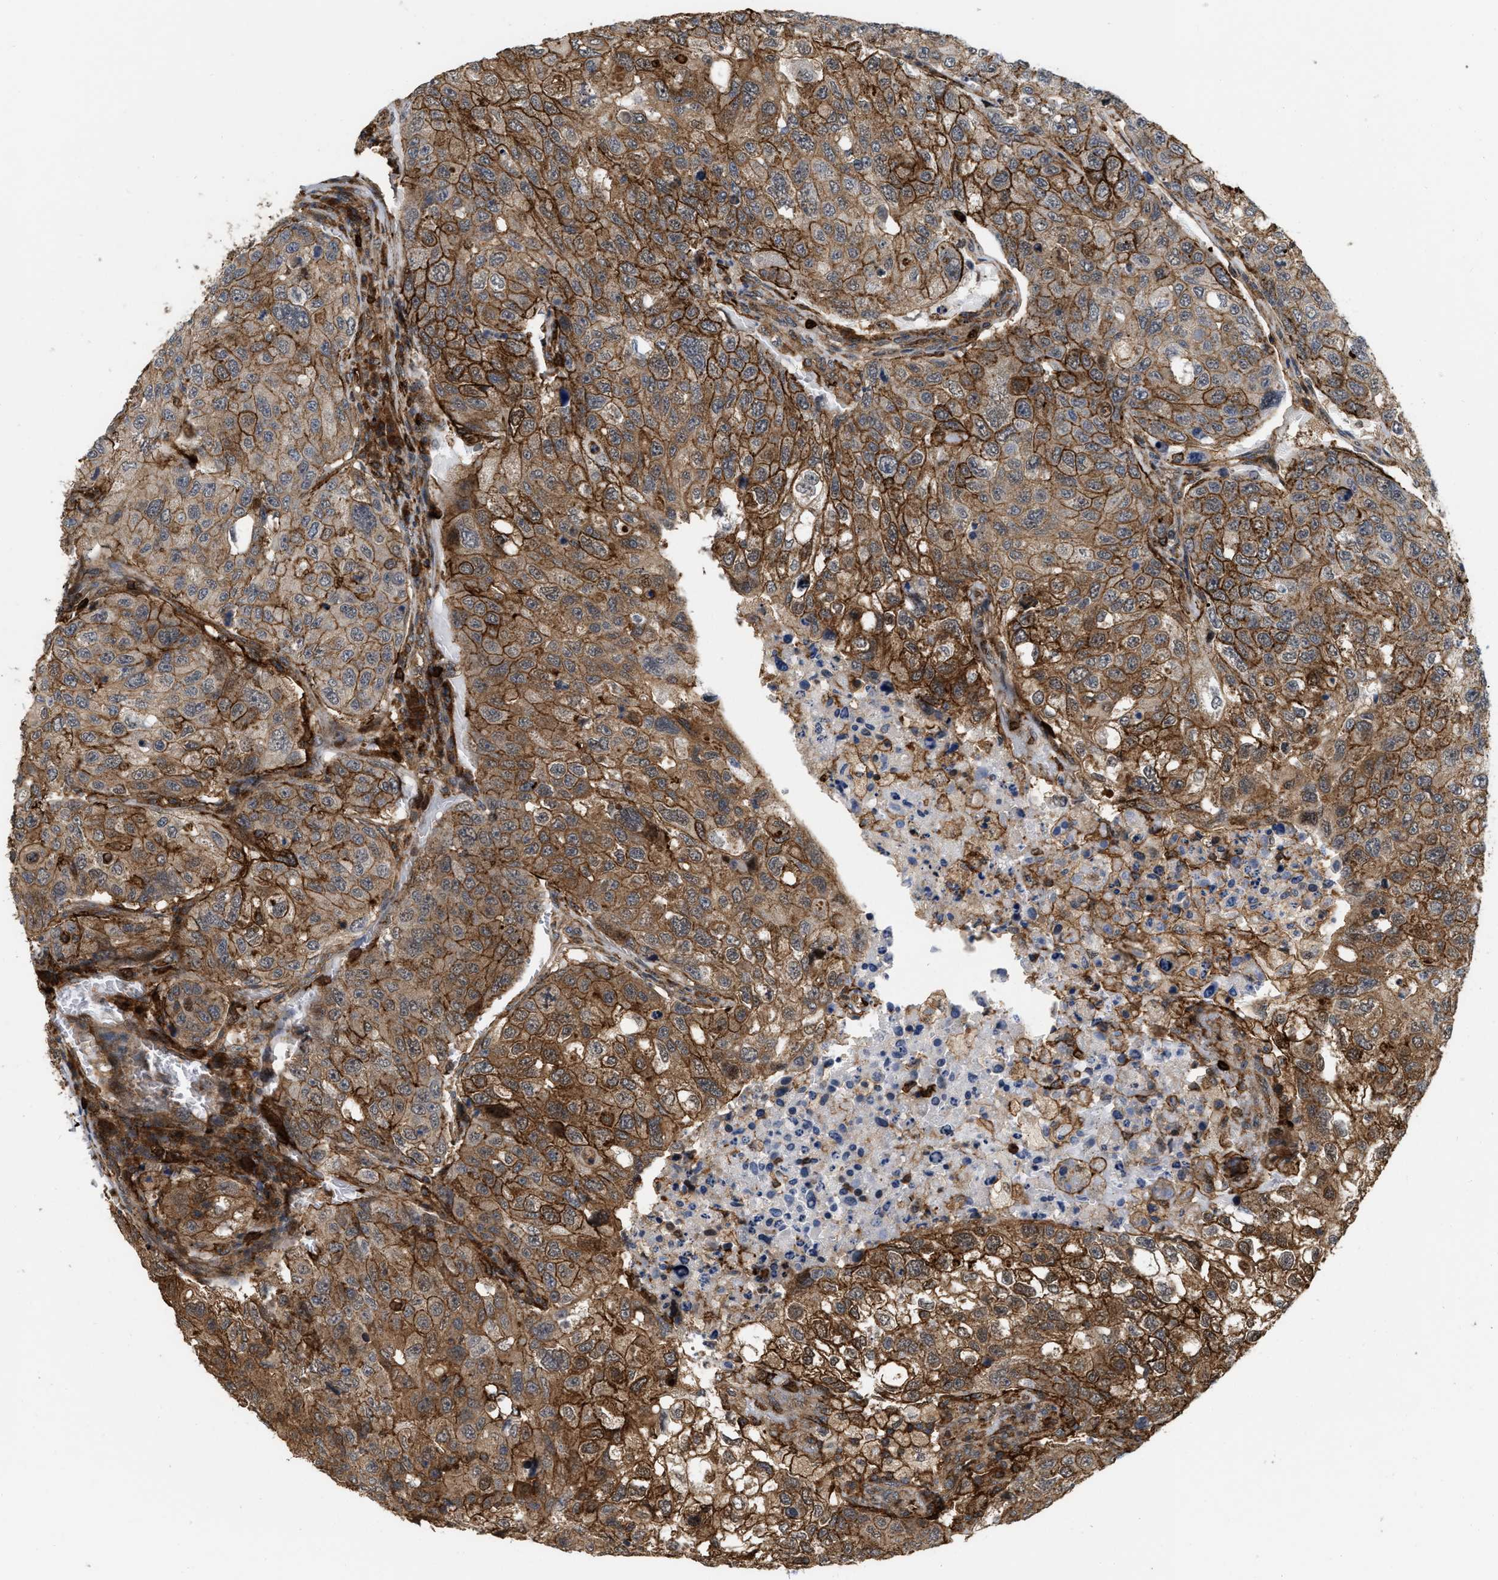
{"staining": {"intensity": "strong", "quantity": ">75%", "location": "cytoplasmic/membranous"}, "tissue": "urothelial cancer", "cell_type": "Tumor cells", "image_type": "cancer", "snomed": [{"axis": "morphology", "description": "Urothelial carcinoma, High grade"}, {"axis": "topography", "description": "Lymph node"}, {"axis": "topography", "description": "Urinary bladder"}], "caption": "Protein staining displays strong cytoplasmic/membranous expression in approximately >75% of tumor cells in urothelial cancer.", "gene": "IQCE", "patient": {"sex": "male", "age": 51}}